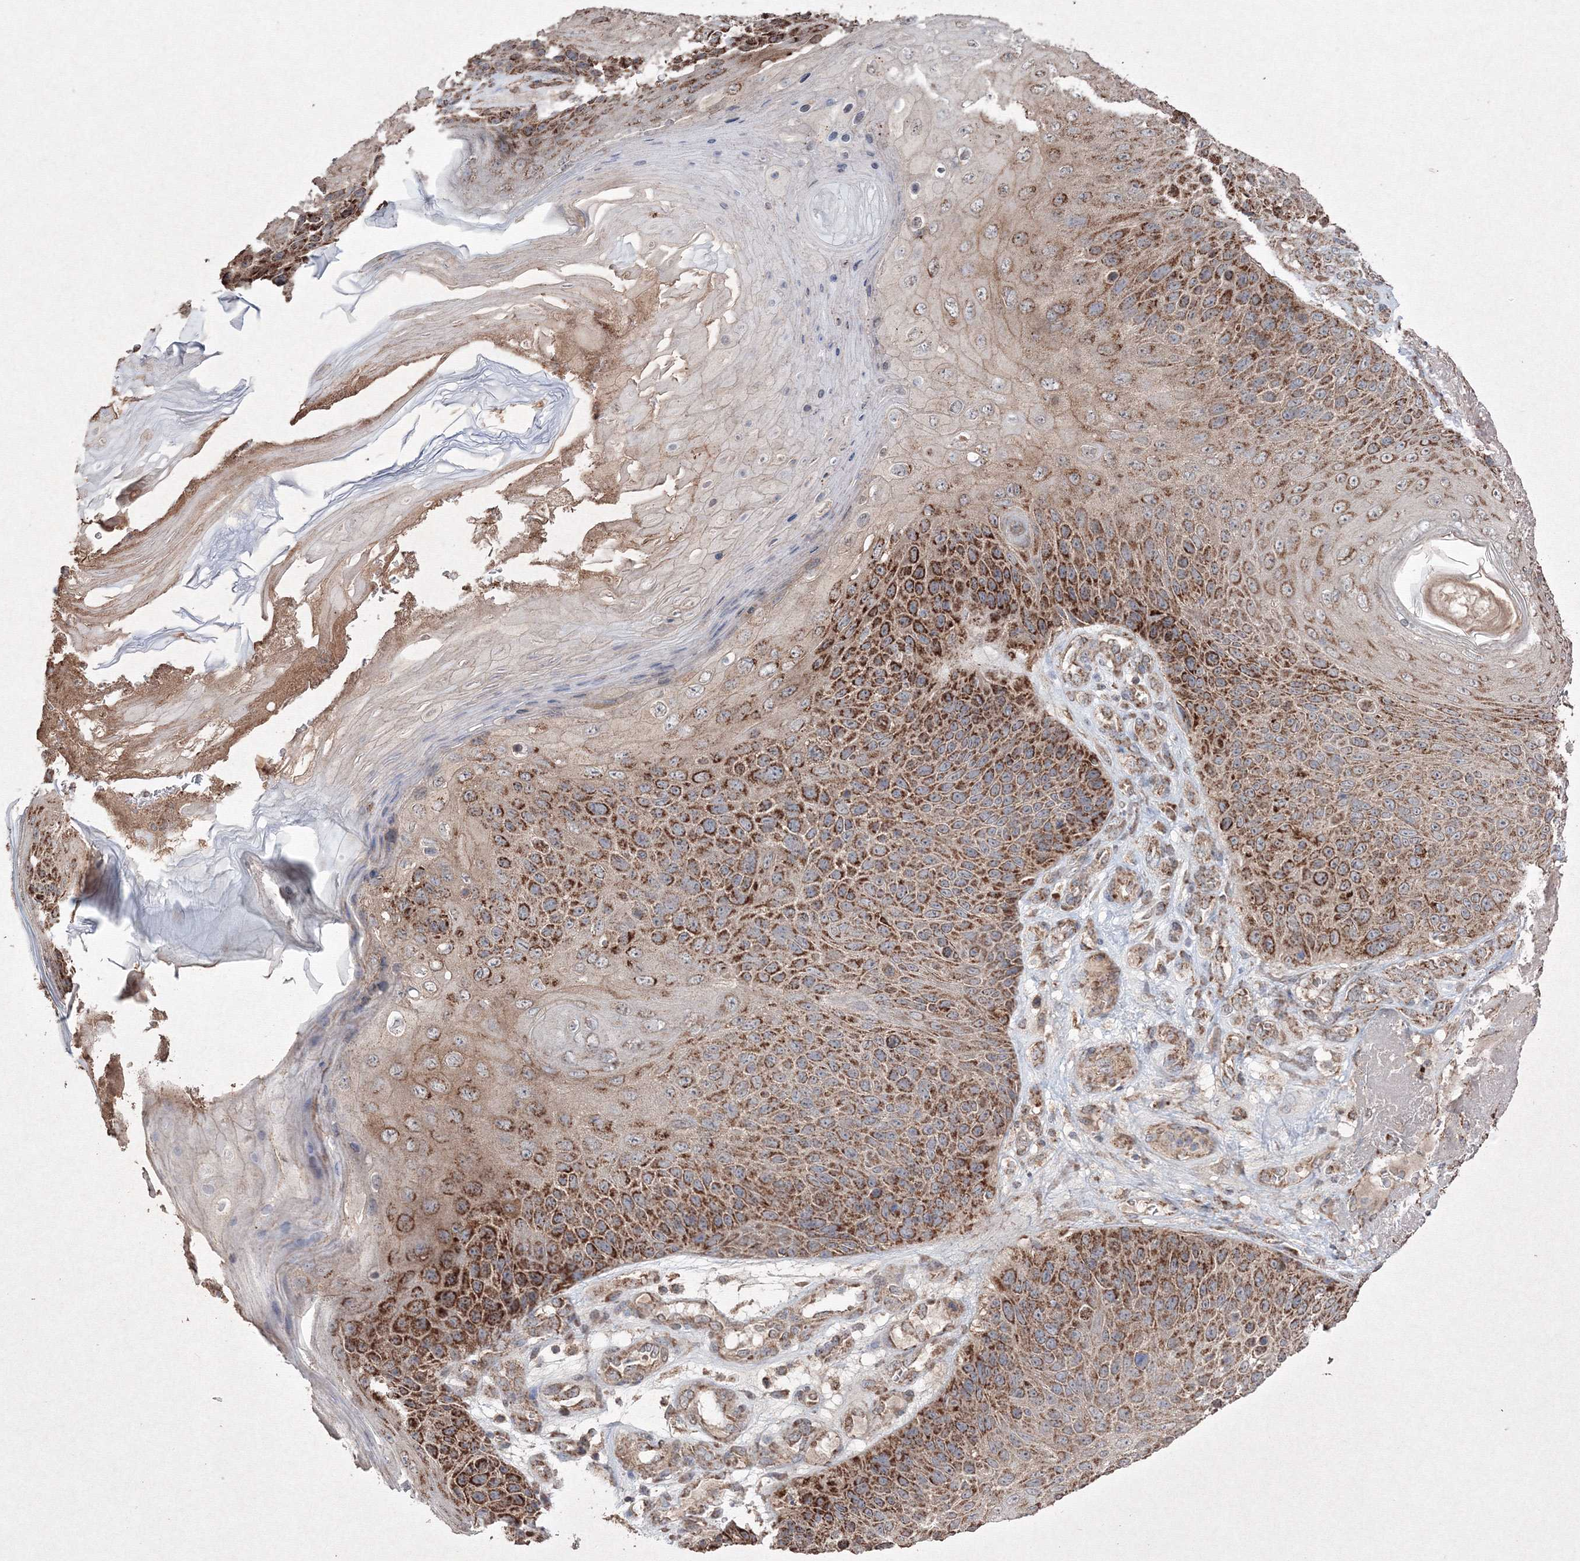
{"staining": {"intensity": "strong", "quantity": "25%-75%", "location": "cytoplasmic/membranous"}, "tissue": "skin cancer", "cell_type": "Tumor cells", "image_type": "cancer", "snomed": [{"axis": "morphology", "description": "Squamous cell carcinoma, NOS"}, {"axis": "topography", "description": "Skin"}], "caption": "Skin cancer stained with a brown dye demonstrates strong cytoplasmic/membranous positive expression in about 25%-75% of tumor cells.", "gene": "GRSF1", "patient": {"sex": "female", "age": 88}}